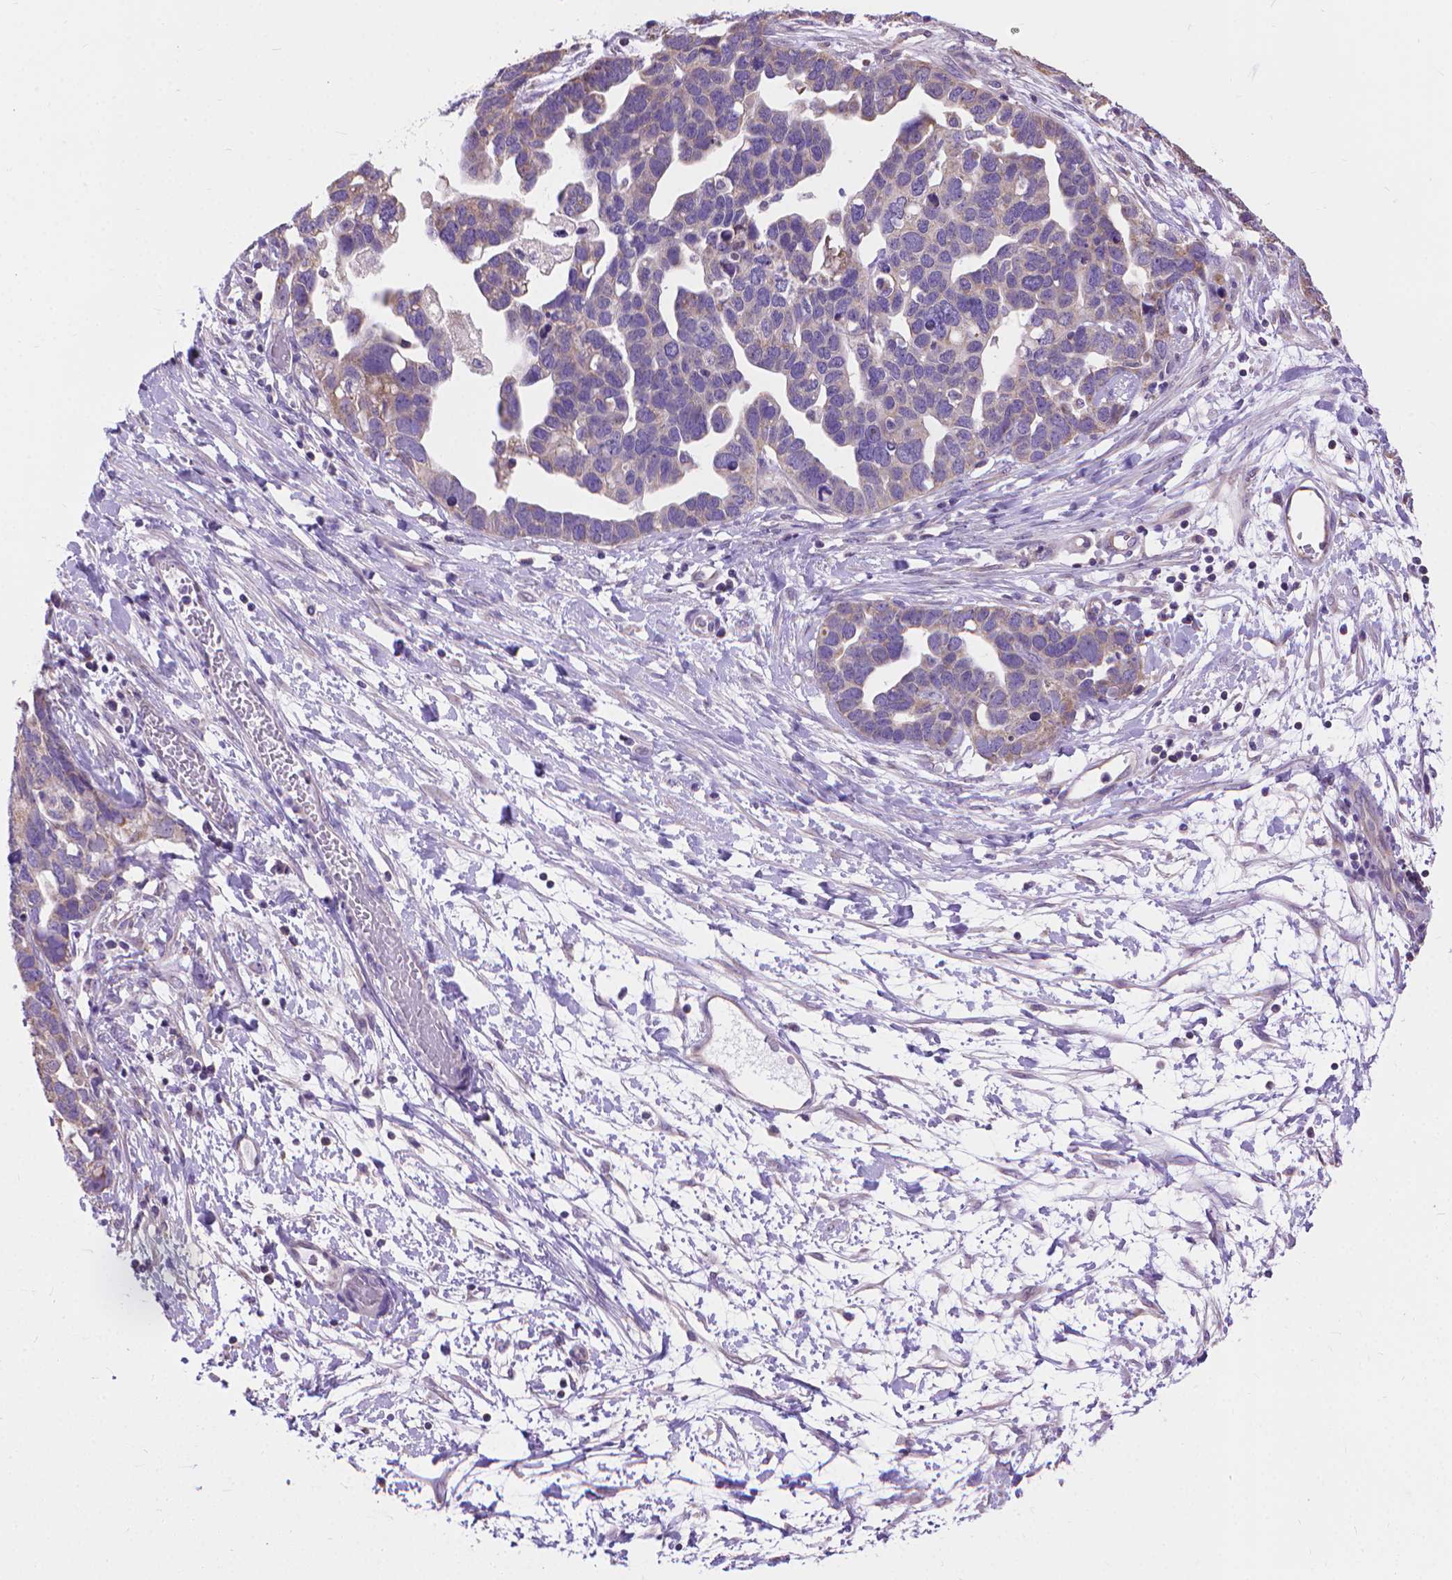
{"staining": {"intensity": "weak", "quantity": "25%-75%", "location": "cytoplasmic/membranous"}, "tissue": "ovarian cancer", "cell_type": "Tumor cells", "image_type": "cancer", "snomed": [{"axis": "morphology", "description": "Cystadenocarcinoma, serous, NOS"}, {"axis": "topography", "description": "Ovary"}], "caption": "Brown immunohistochemical staining in ovarian cancer demonstrates weak cytoplasmic/membranous expression in about 25%-75% of tumor cells.", "gene": "SYN1", "patient": {"sex": "female", "age": 54}}